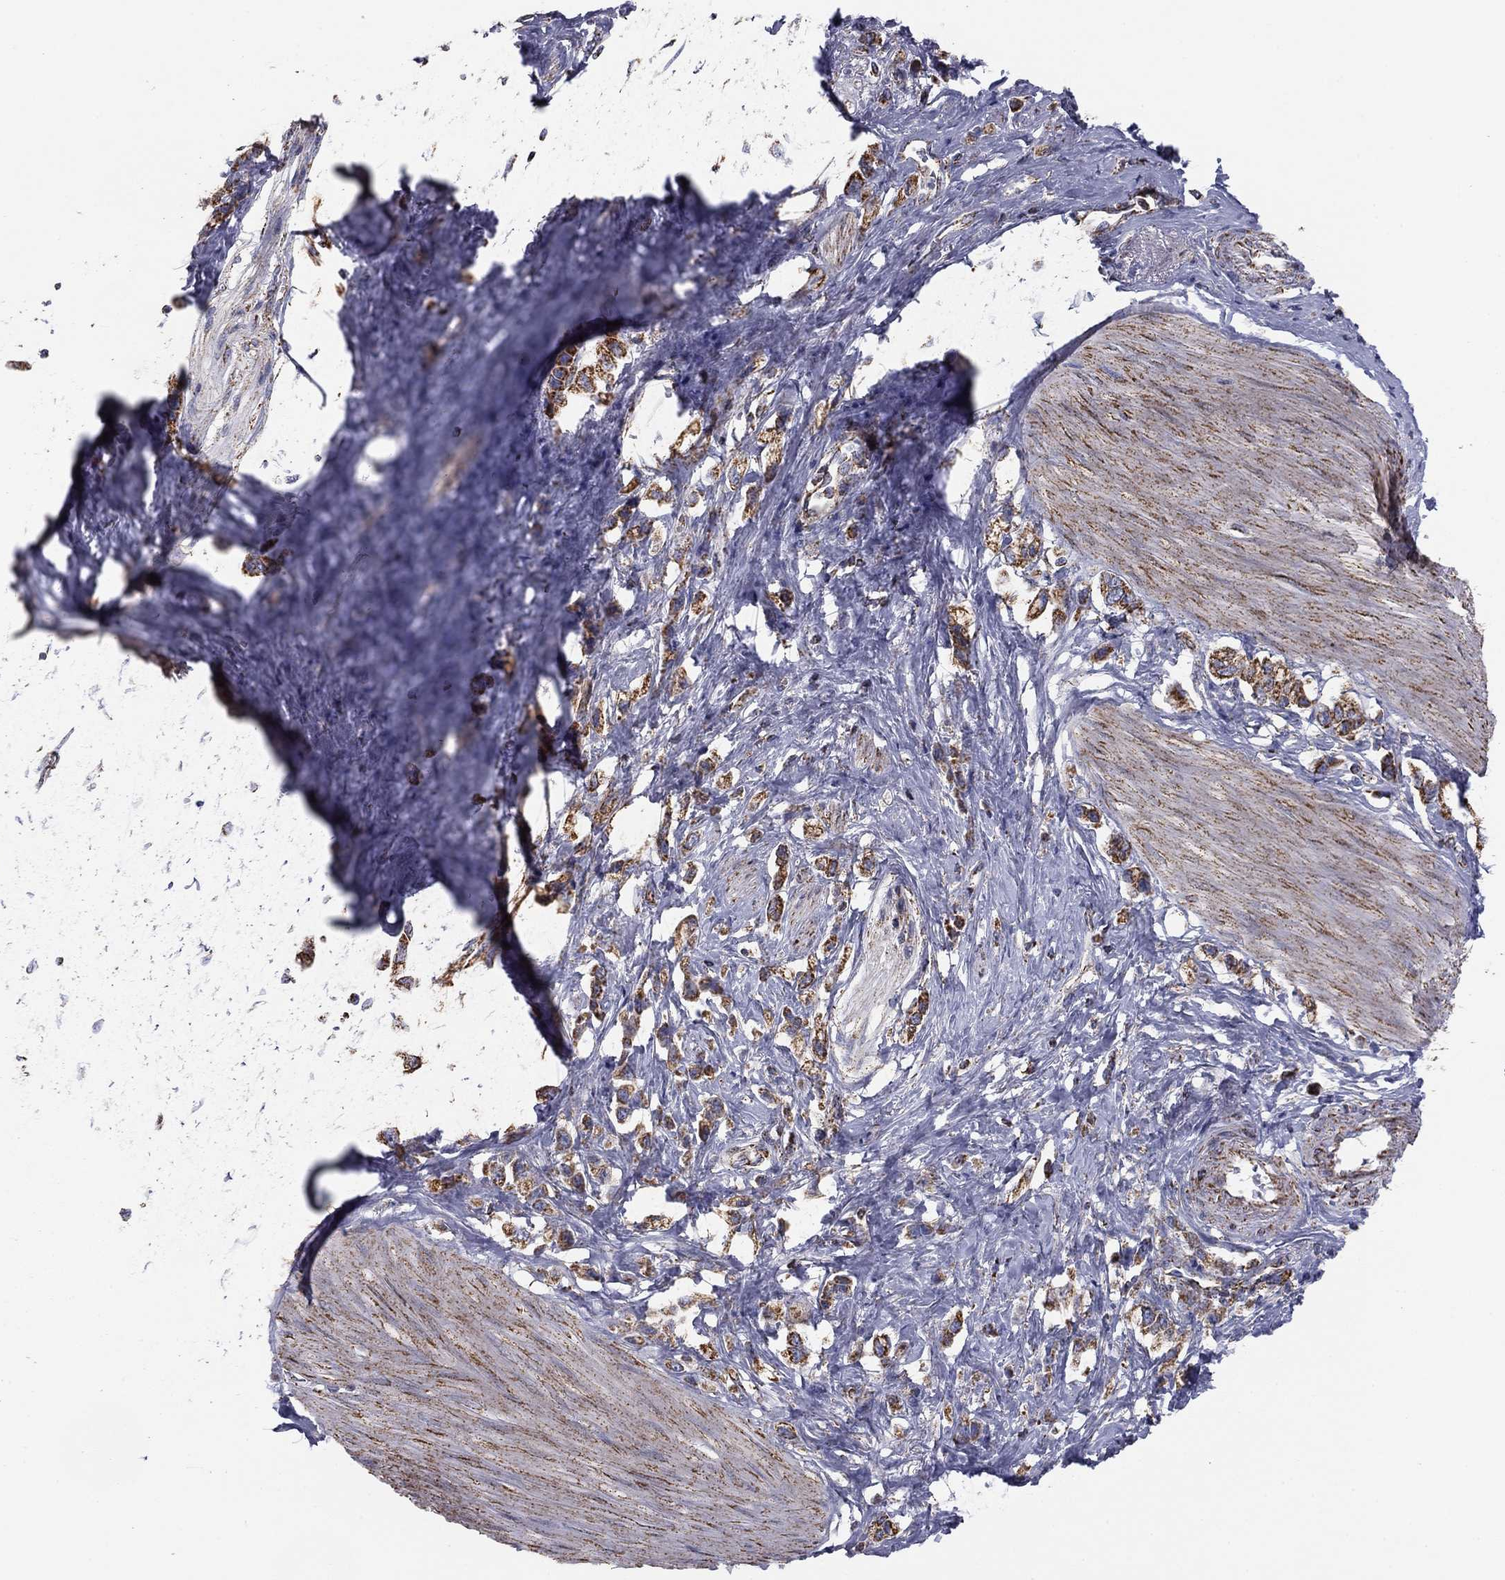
{"staining": {"intensity": "strong", "quantity": "25%-75%", "location": "cytoplasmic/membranous"}, "tissue": "stomach cancer", "cell_type": "Tumor cells", "image_type": "cancer", "snomed": [{"axis": "morphology", "description": "Normal tissue, NOS"}, {"axis": "morphology", "description": "Adenocarcinoma, NOS"}, {"axis": "morphology", "description": "Adenocarcinoma, High grade"}, {"axis": "topography", "description": "Stomach, upper"}, {"axis": "topography", "description": "Stomach"}], "caption": "Protein analysis of stomach cancer (adenocarcinoma) tissue demonstrates strong cytoplasmic/membranous staining in approximately 25%-75% of tumor cells.", "gene": "NDUFV1", "patient": {"sex": "female", "age": 65}}